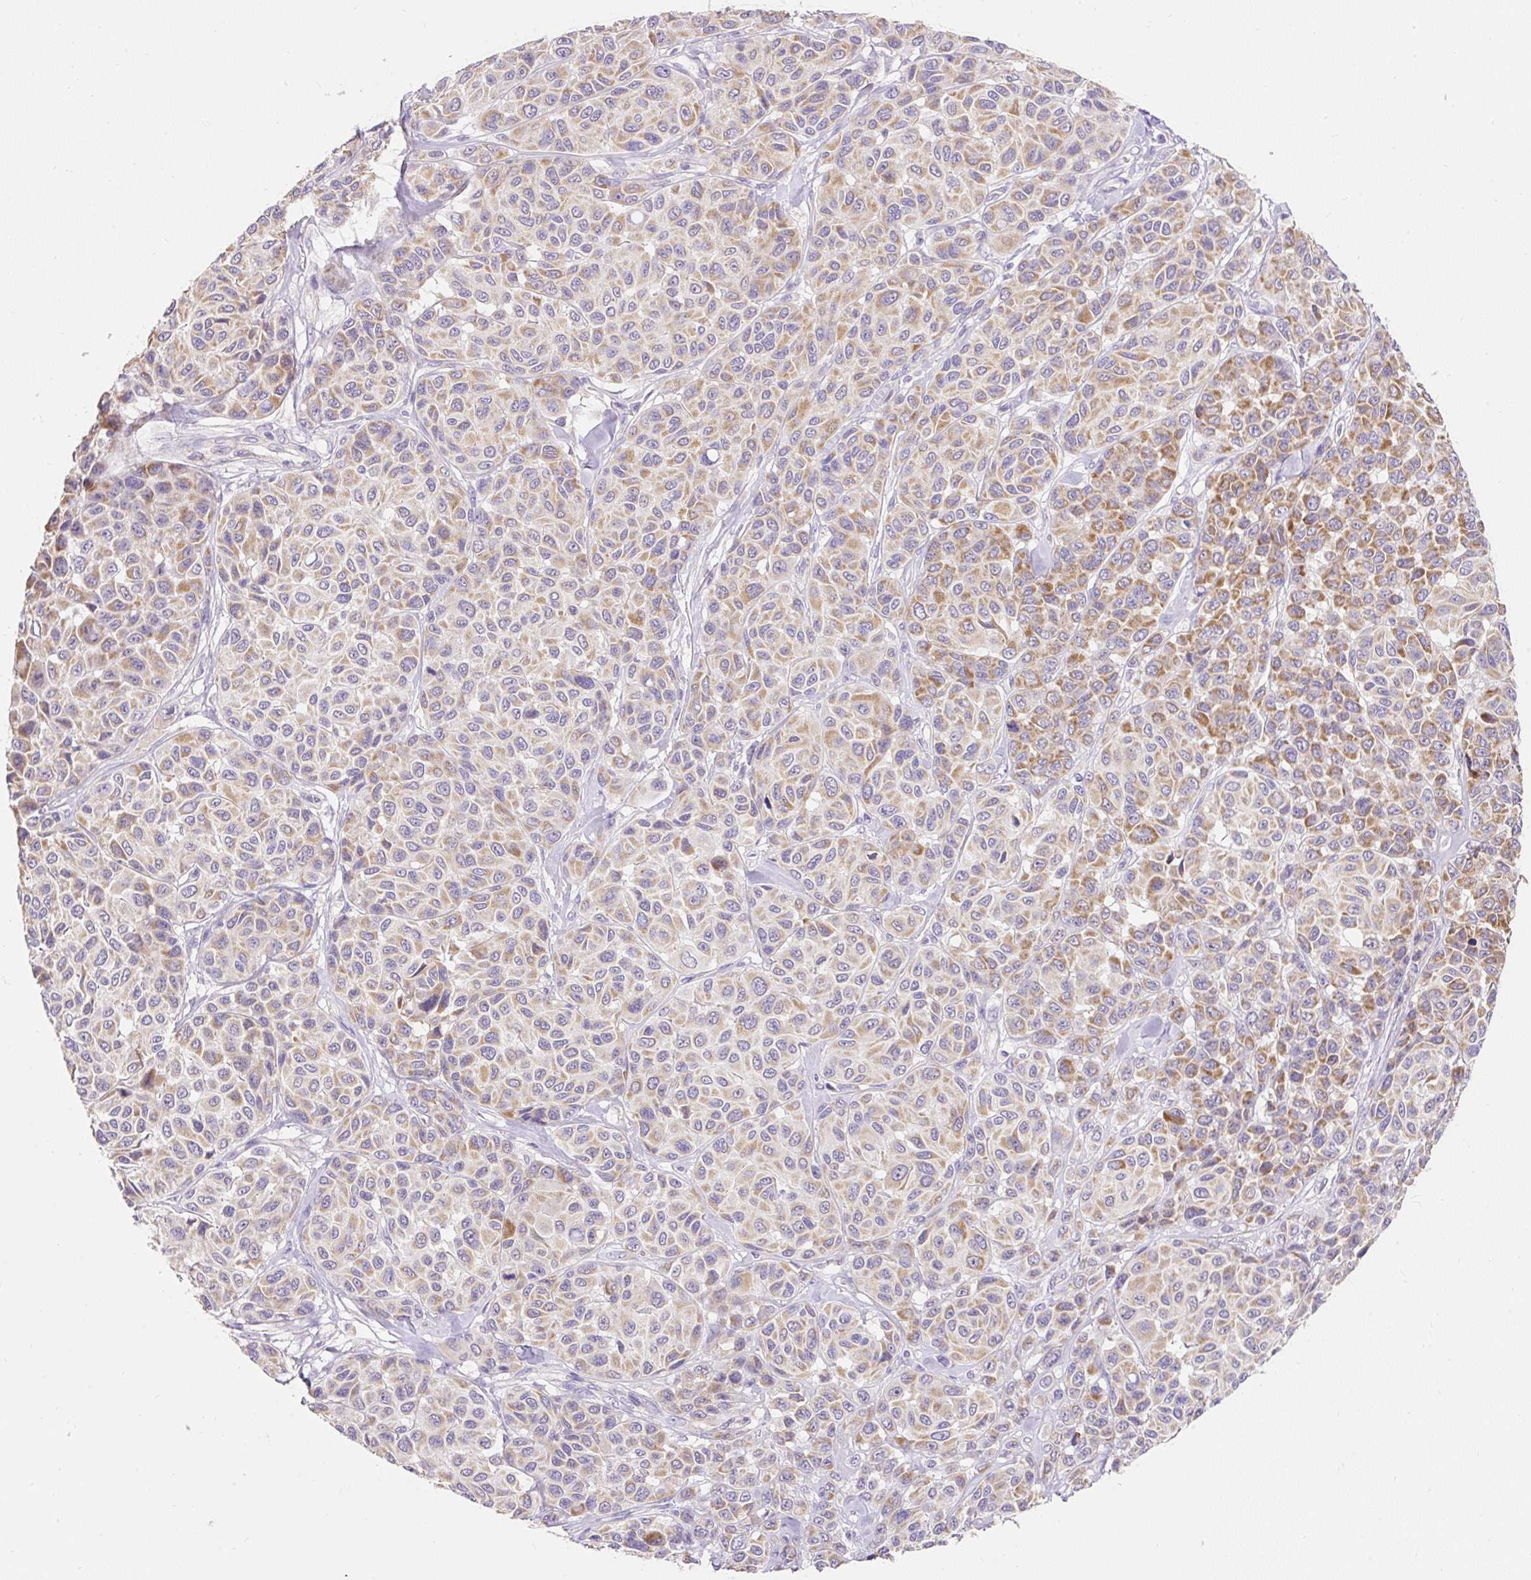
{"staining": {"intensity": "moderate", "quantity": ">75%", "location": "cytoplasmic/membranous"}, "tissue": "melanoma", "cell_type": "Tumor cells", "image_type": "cancer", "snomed": [{"axis": "morphology", "description": "Malignant melanoma, NOS"}, {"axis": "topography", "description": "Skin"}], "caption": "High-magnification brightfield microscopy of malignant melanoma stained with DAB (3,3'-diaminobenzidine) (brown) and counterstained with hematoxylin (blue). tumor cells exhibit moderate cytoplasmic/membranous expression is present in about>75% of cells. (IHC, brightfield microscopy, high magnification).", "gene": "PMAIP1", "patient": {"sex": "female", "age": 66}}